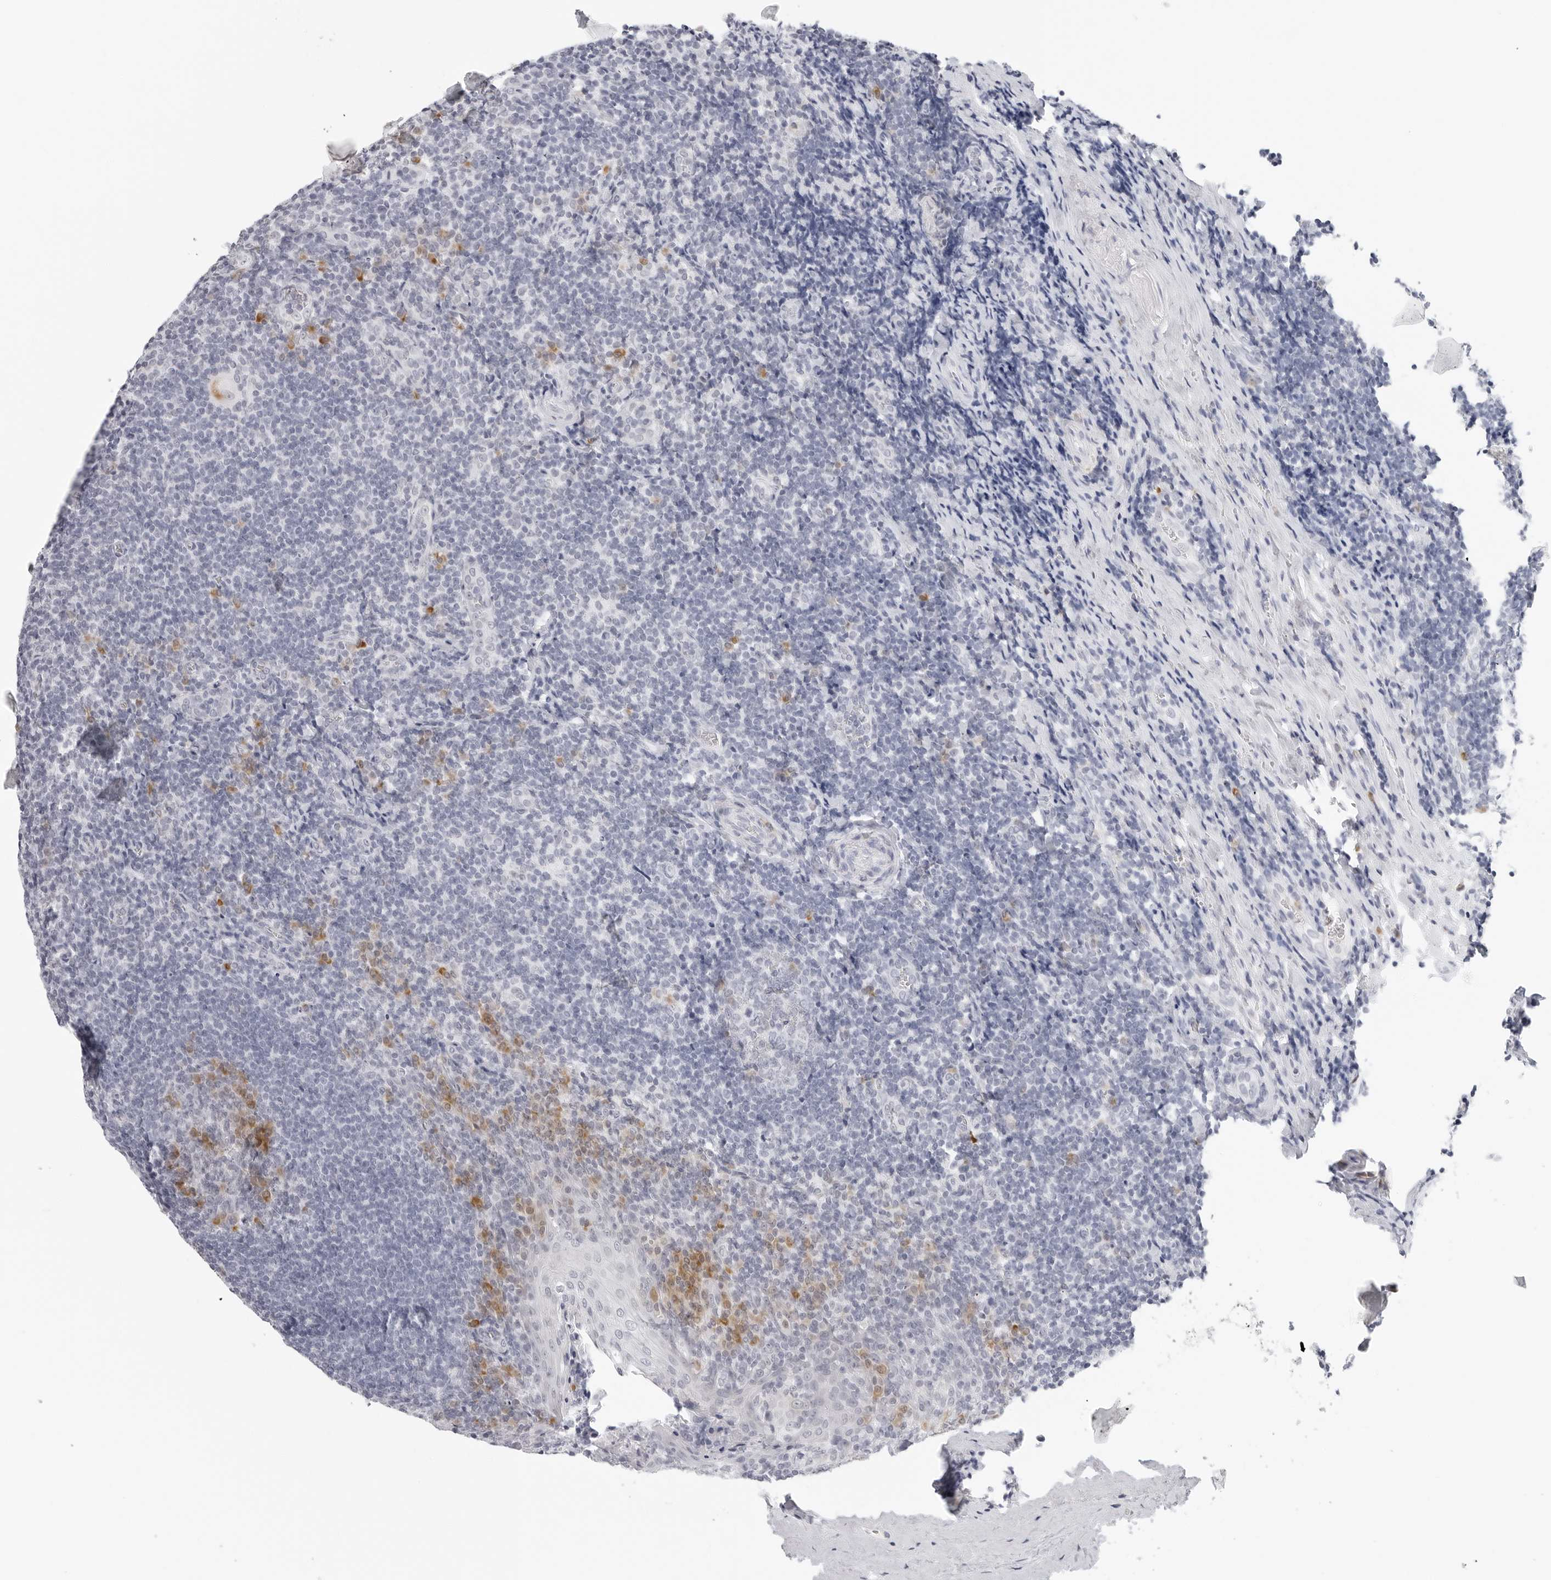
{"staining": {"intensity": "negative", "quantity": "none", "location": "none"}, "tissue": "tonsil", "cell_type": "Germinal center cells", "image_type": "normal", "snomed": [{"axis": "morphology", "description": "Normal tissue, NOS"}, {"axis": "topography", "description": "Tonsil"}], "caption": "An image of human tonsil is negative for staining in germinal center cells. The staining was performed using DAB to visualize the protein expression in brown, while the nuclei were stained in blue with hematoxylin (Magnification: 20x).", "gene": "EDN2", "patient": {"sex": "male", "age": 27}}